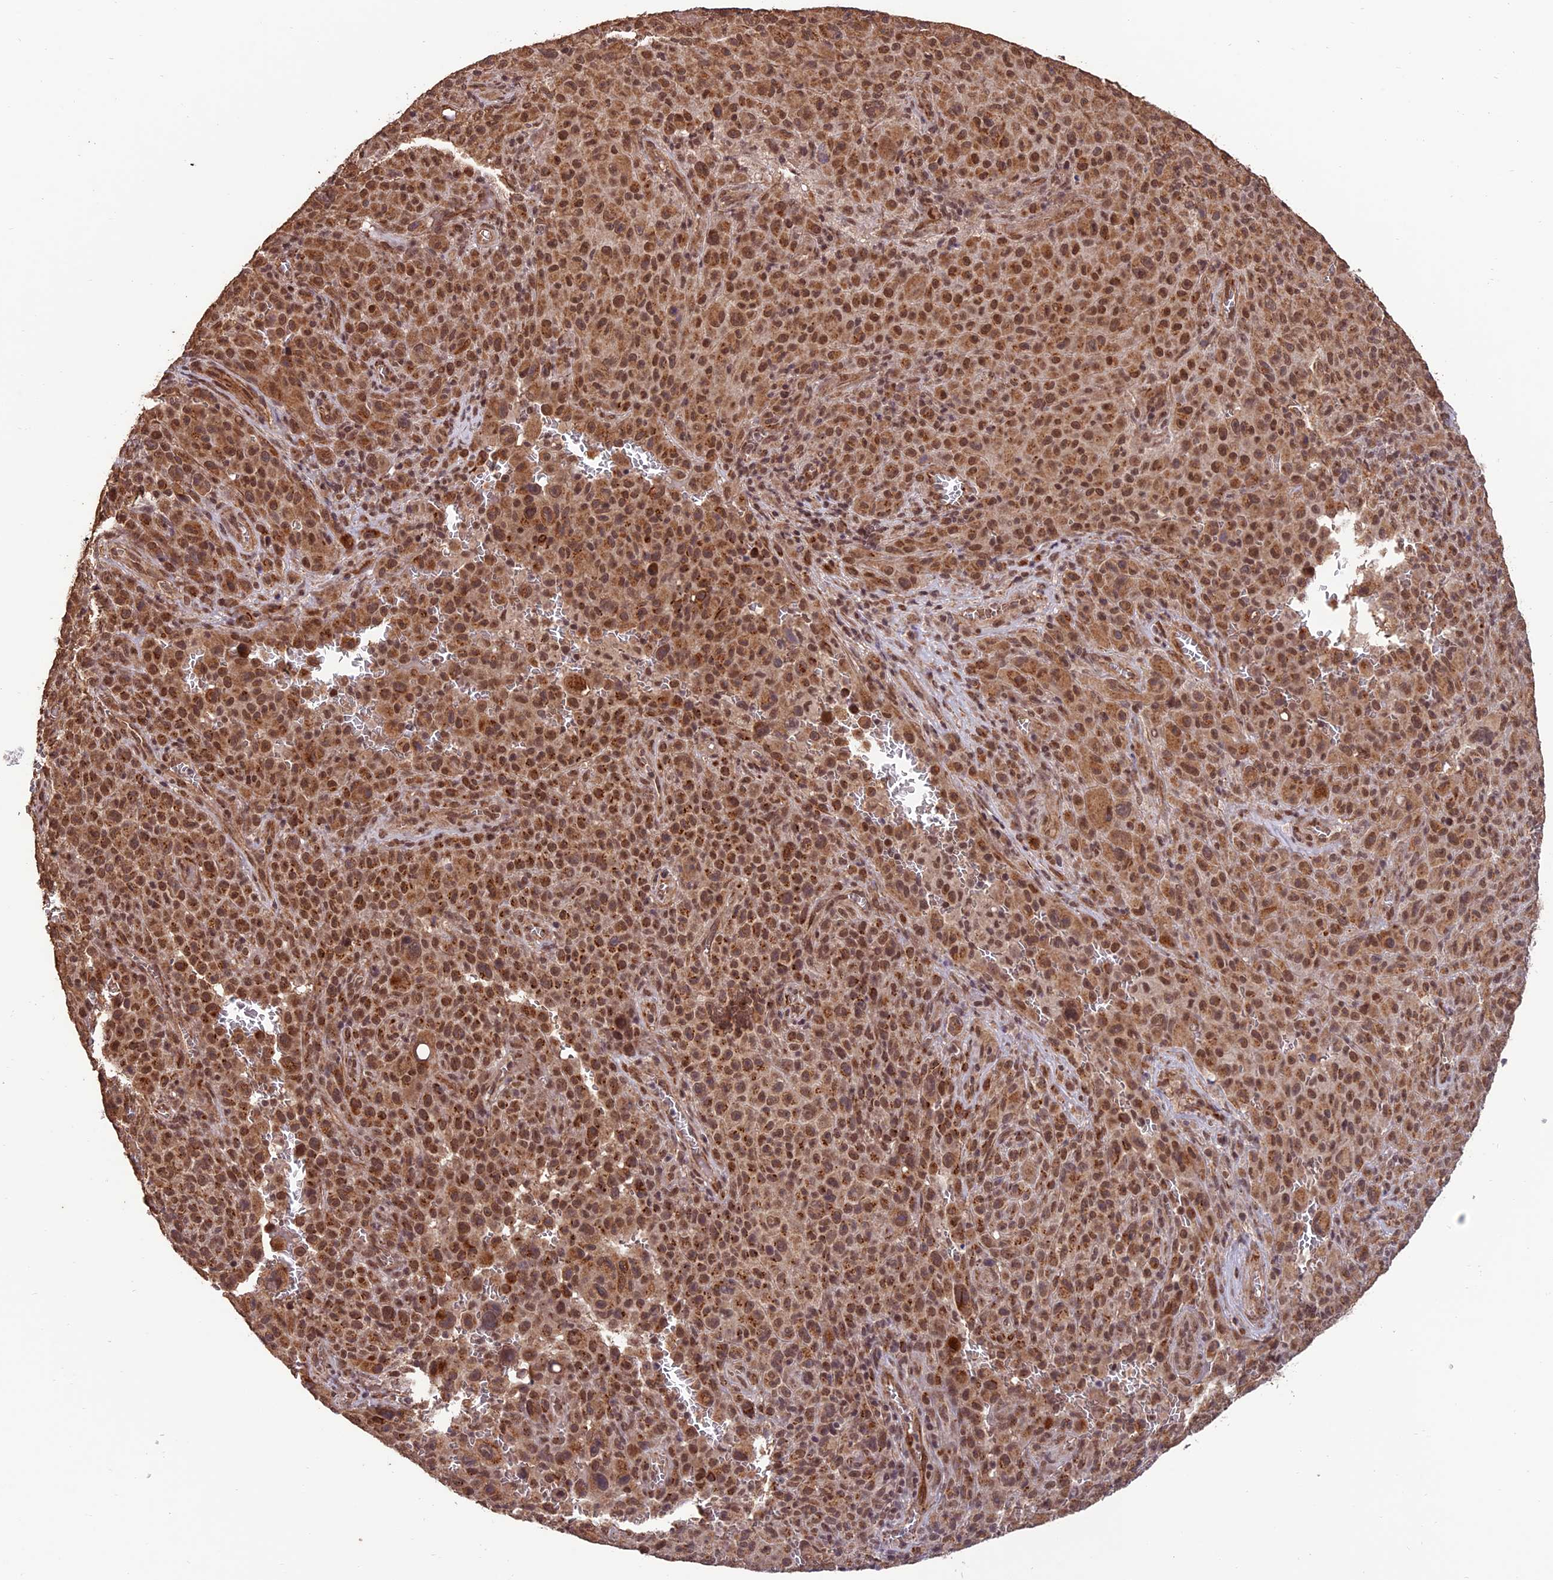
{"staining": {"intensity": "moderate", "quantity": ">75%", "location": "cytoplasmic/membranous,nuclear"}, "tissue": "melanoma", "cell_type": "Tumor cells", "image_type": "cancer", "snomed": [{"axis": "morphology", "description": "Malignant melanoma, NOS"}, {"axis": "topography", "description": "Skin"}], "caption": "The histopathology image reveals staining of malignant melanoma, revealing moderate cytoplasmic/membranous and nuclear protein staining (brown color) within tumor cells. (brown staining indicates protein expression, while blue staining denotes nuclei).", "gene": "CABIN1", "patient": {"sex": "female", "age": 82}}